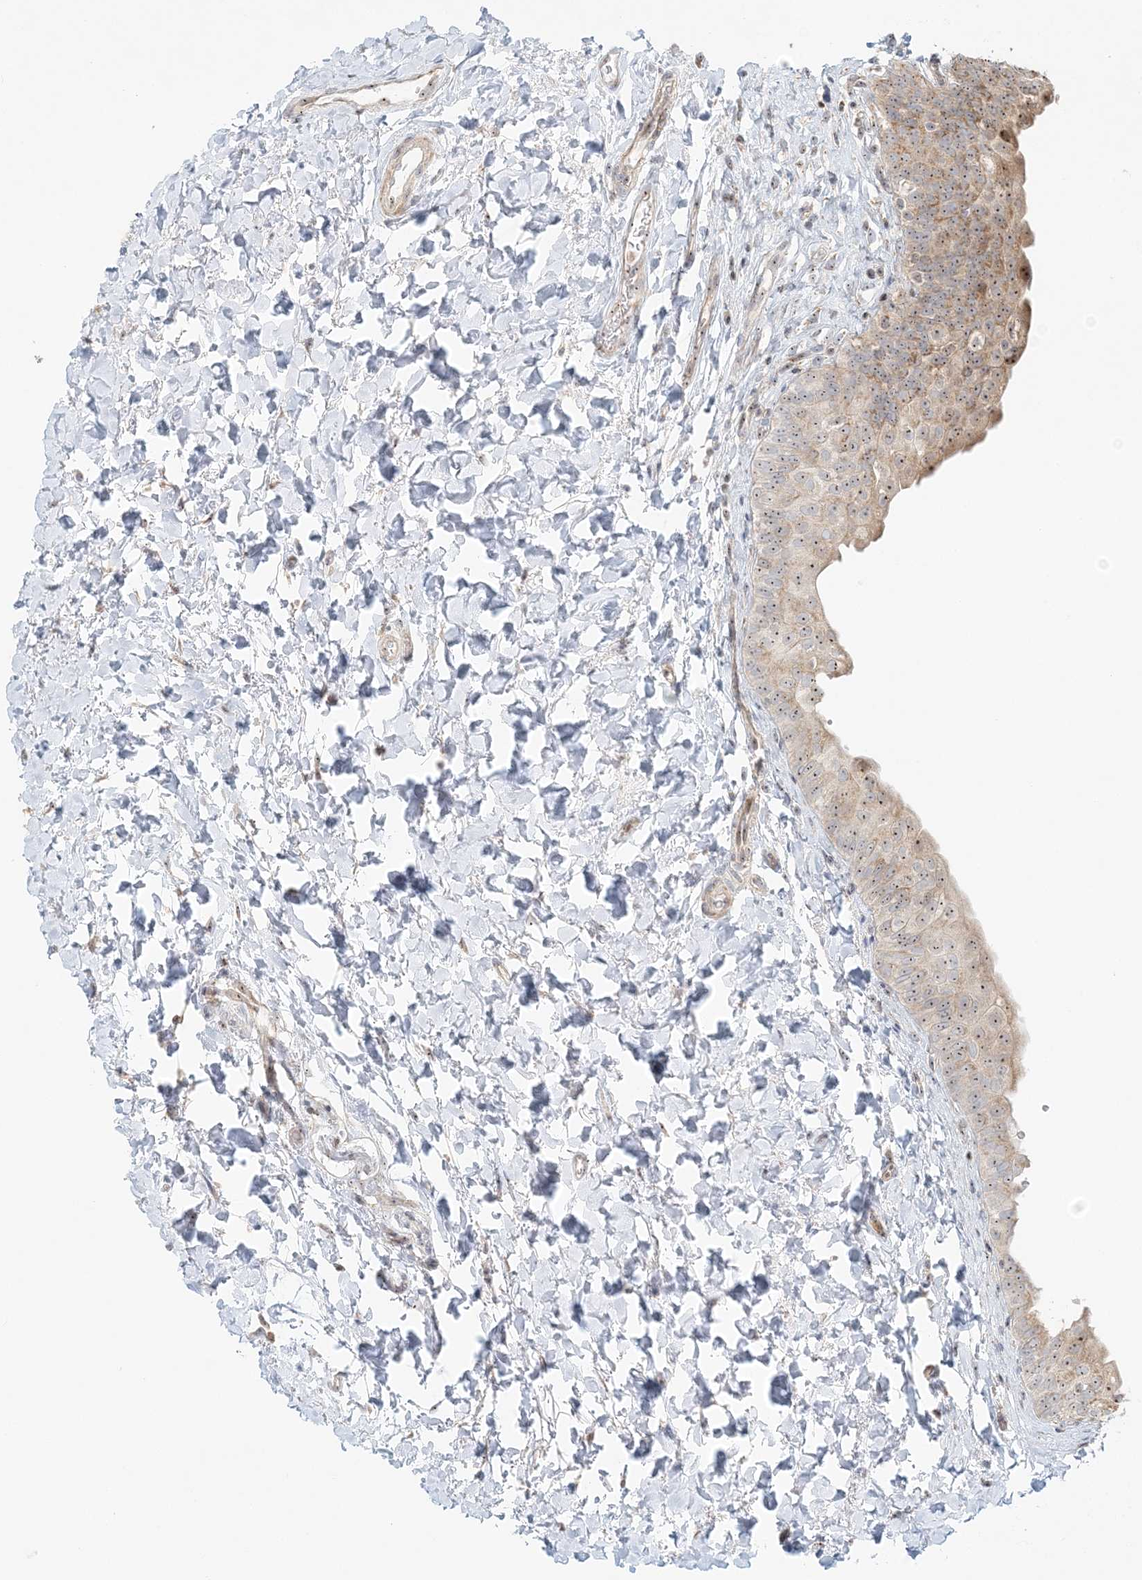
{"staining": {"intensity": "moderate", "quantity": ">75%", "location": "cytoplasmic/membranous,nuclear"}, "tissue": "urinary bladder", "cell_type": "Urothelial cells", "image_type": "normal", "snomed": [{"axis": "morphology", "description": "Normal tissue, NOS"}, {"axis": "topography", "description": "Urinary bladder"}], "caption": "Immunohistochemical staining of normal urinary bladder exhibits medium levels of moderate cytoplasmic/membranous,nuclear expression in approximately >75% of urothelial cells. (DAB (3,3'-diaminobenzidine) = brown stain, brightfield microscopy at high magnification).", "gene": "UBE2F", "patient": {"sex": "male", "age": 83}}